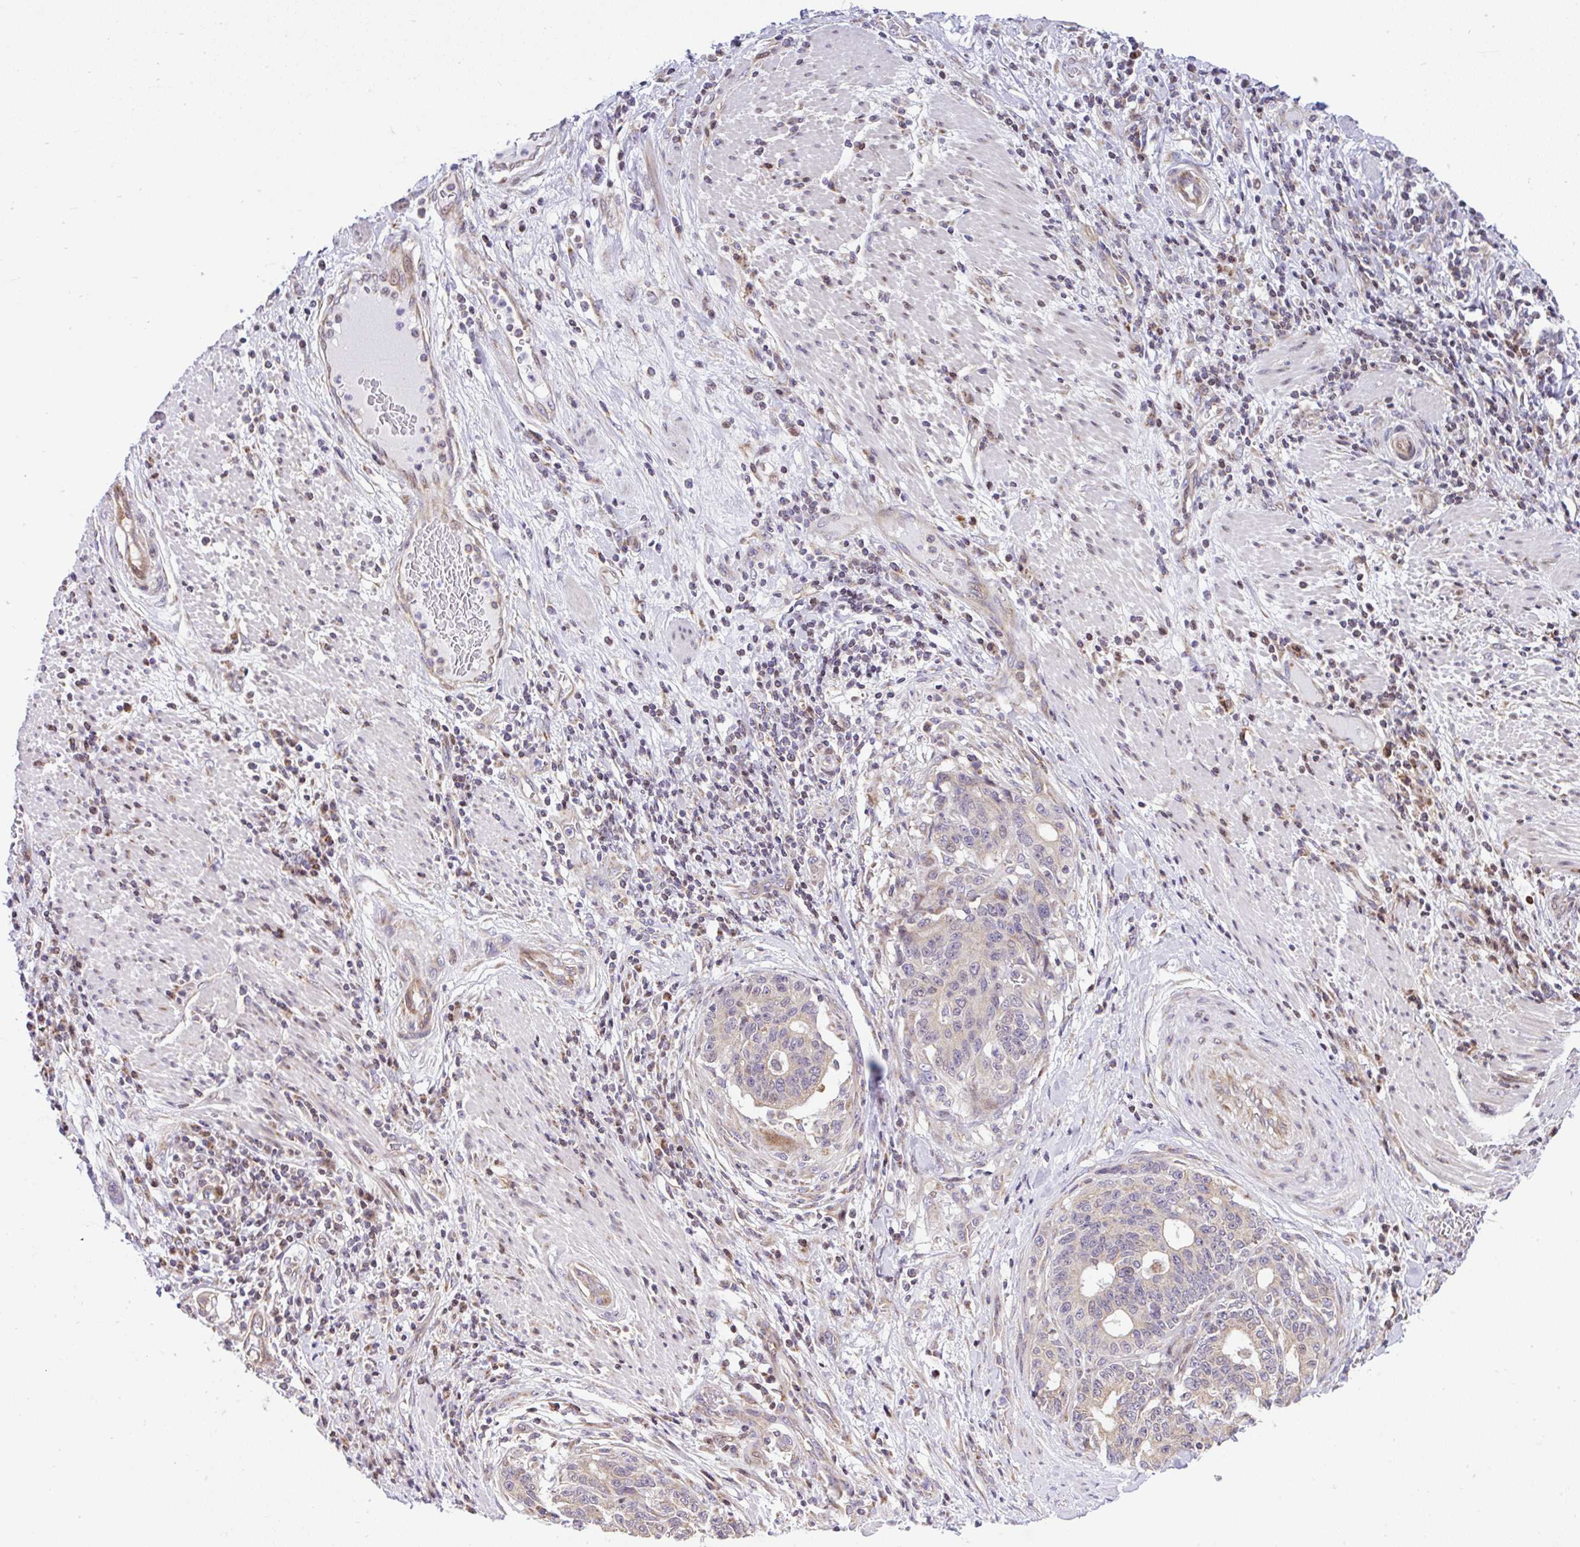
{"staining": {"intensity": "weak", "quantity": "<25%", "location": "cytoplasmic/membranous"}, "tissue": "stomach cancer", "cell_type": "Tumor cells", "image_type": "cancer", "snomed": [{"axis": "morphology", "description": "Normal tissue, NOS"}, {"axis": "morphology", "description": "Adenocarcinoma, NOS"}, {"axis": "topography", "description": "Stomach"}], "caption": "Tumor cells are negative for brown protein staining in stomach adenocarcinoma. (DAB (3,3'-diaminobenzidine) IHC visualized using brightfield microscopy, high magnification).", "gene": "FIGNL1", "patient": {"sex": "female", "age": 64}}